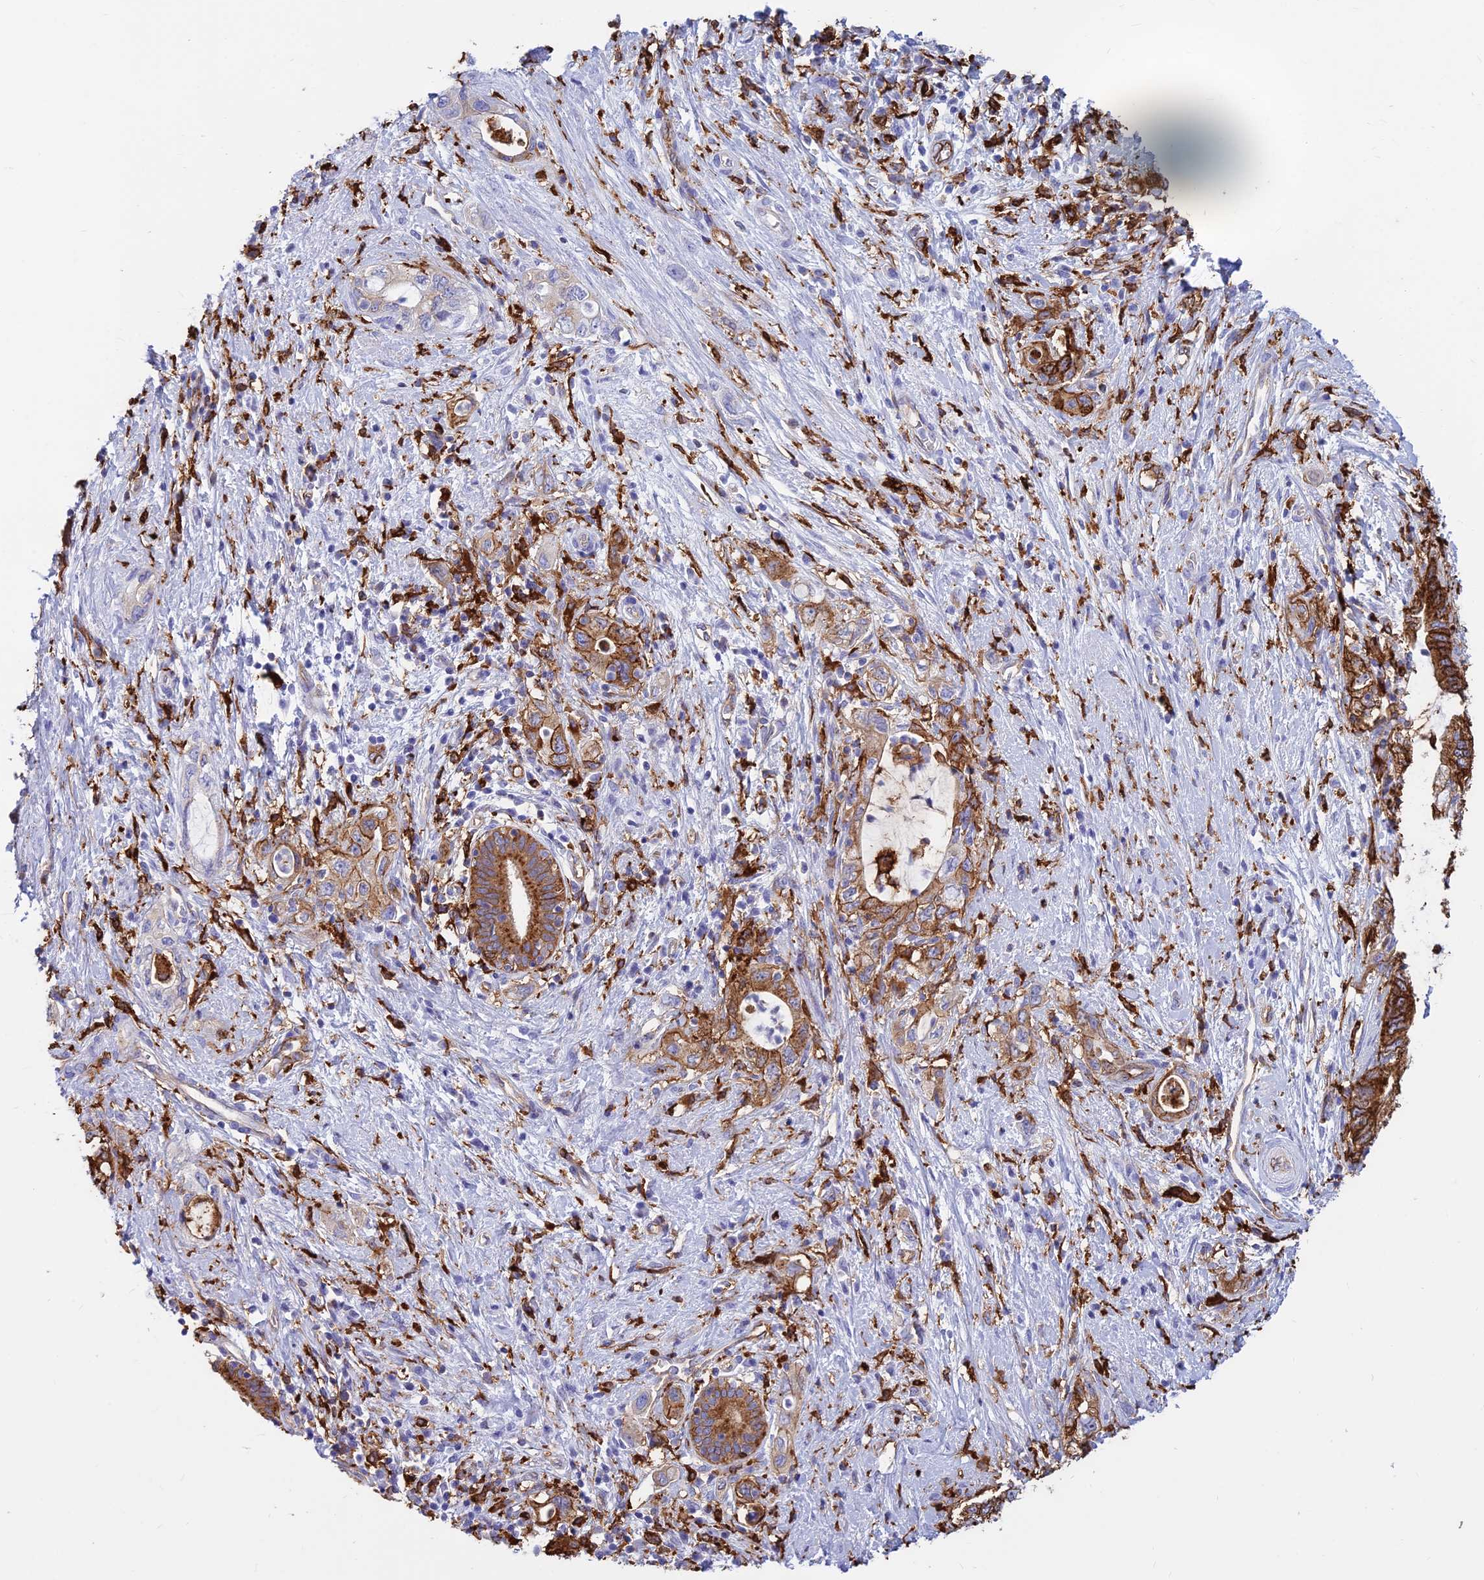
{"staining": {"intensity": "moderate", "quantity": ">75%", "location": "cytoplasmic/membranous"}, "tissue": "pancreatic cancer", "cell_type": "Tumor cells", "image_type": "cancer", "snomed": [{"axis": "morphology", "description": "Adenocarcinoma, NOS"}, {"axis": "topography", "description": "Pancreas"}], "caption": "Brown immunohistochemical staining in human pancreatic cancer displays moderate cytoplasmic/membranous staining in about >75% of tumor cells.", "gene": "HLA-DRB1", "patient": {"sex": "female", "age": 73}}